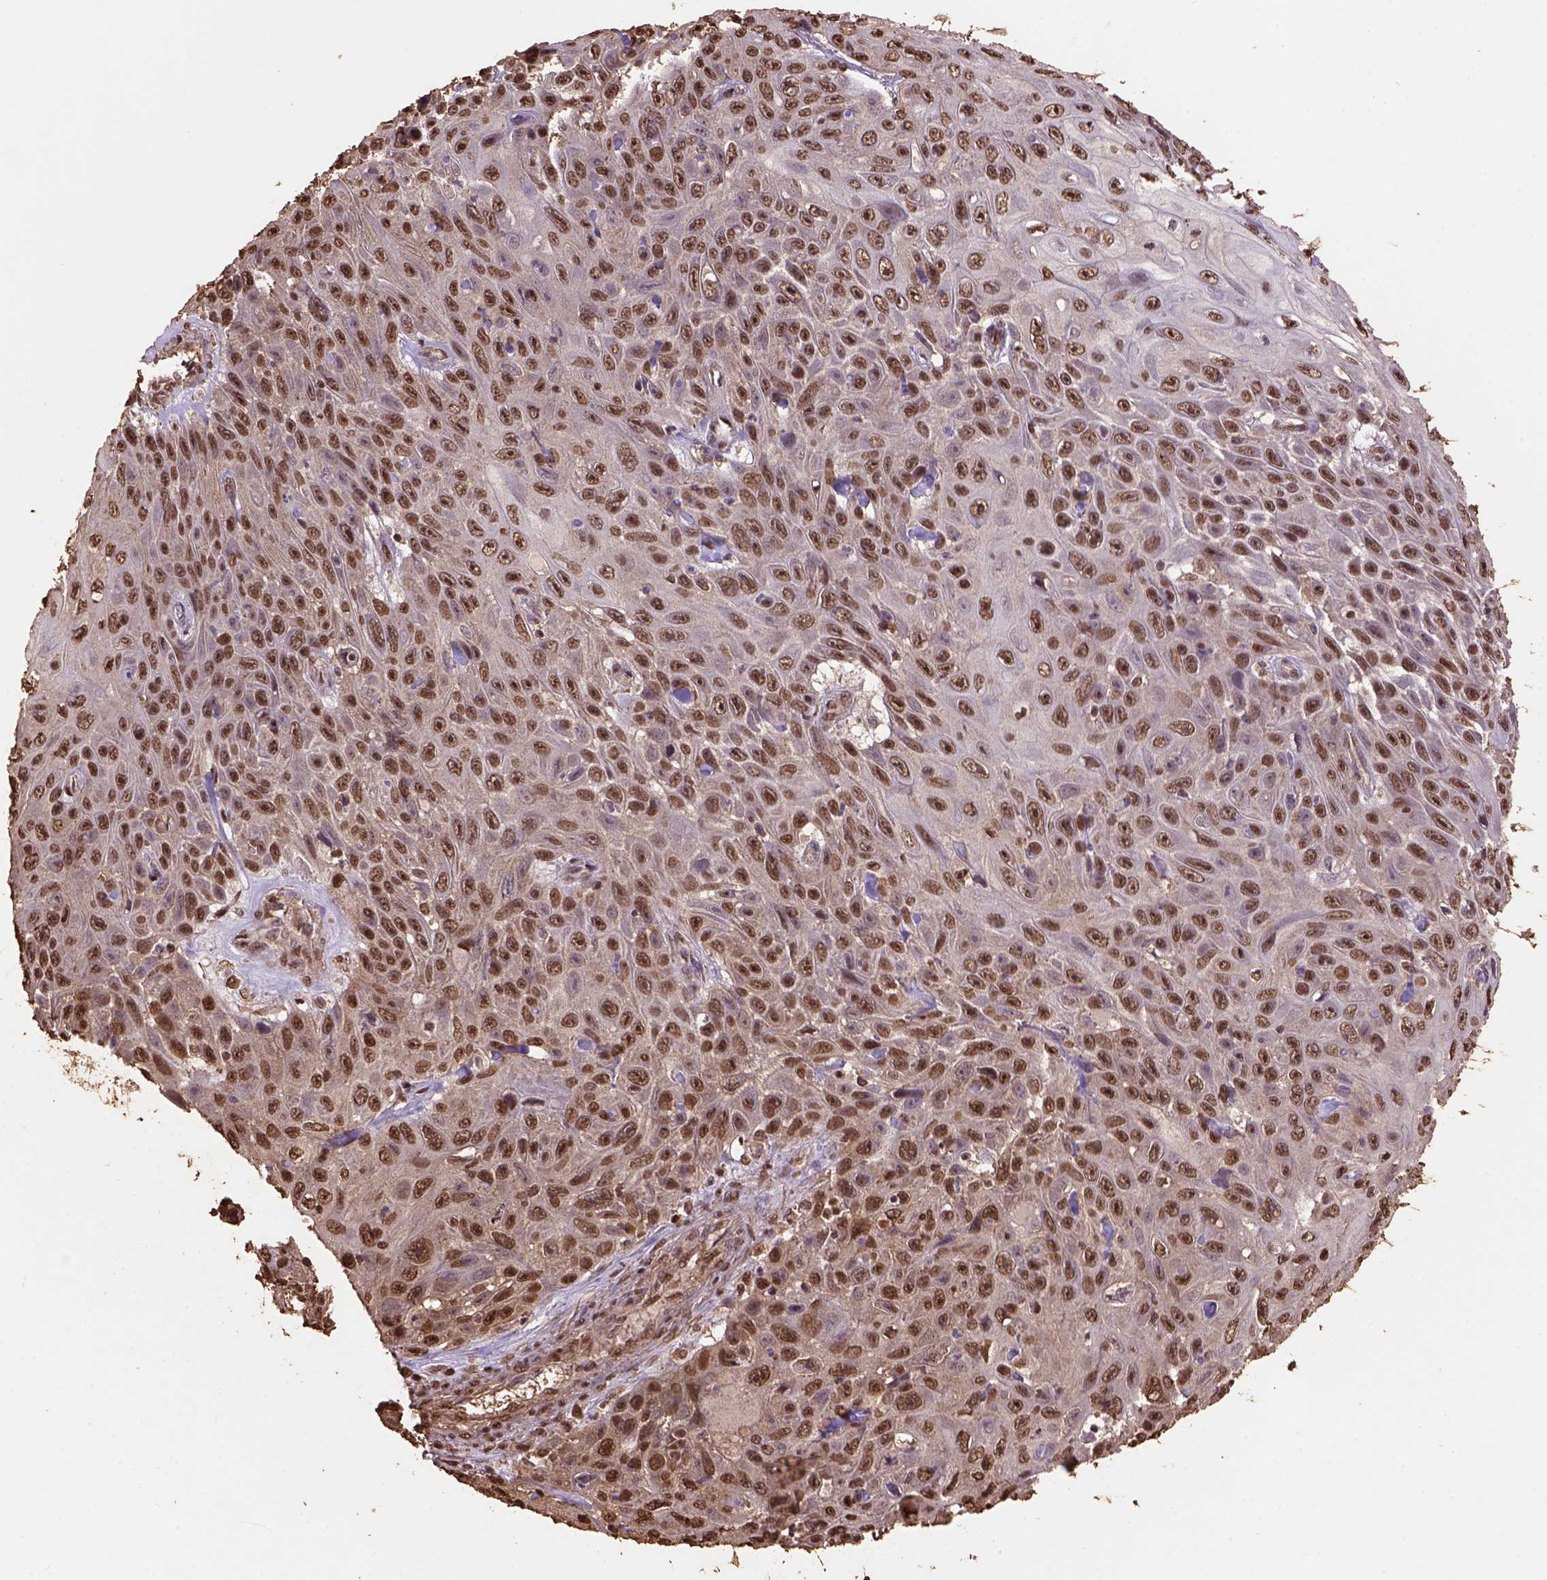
{"staining": {"intensity": "moderate", "quantity": ">75%", "location": "nuclear"}, "tissue": "skin cancer", "cell_type": "Tumor cells", "image_type": "cancer", "snomed": [{"axis": "morphology", "description": "Squamous cell carcinoma, NOS"}, {"axis": "topography", "description": "Skin"}], "caption": "A micrograph showing moderate nuclear staining in approximately >75% of tumor cells in skin squamous cell carcinoma, as visualized by brown immunohistochemical staining.", "gene": "CSTF2T", "patient": {"sex": "male", "age": 82}}